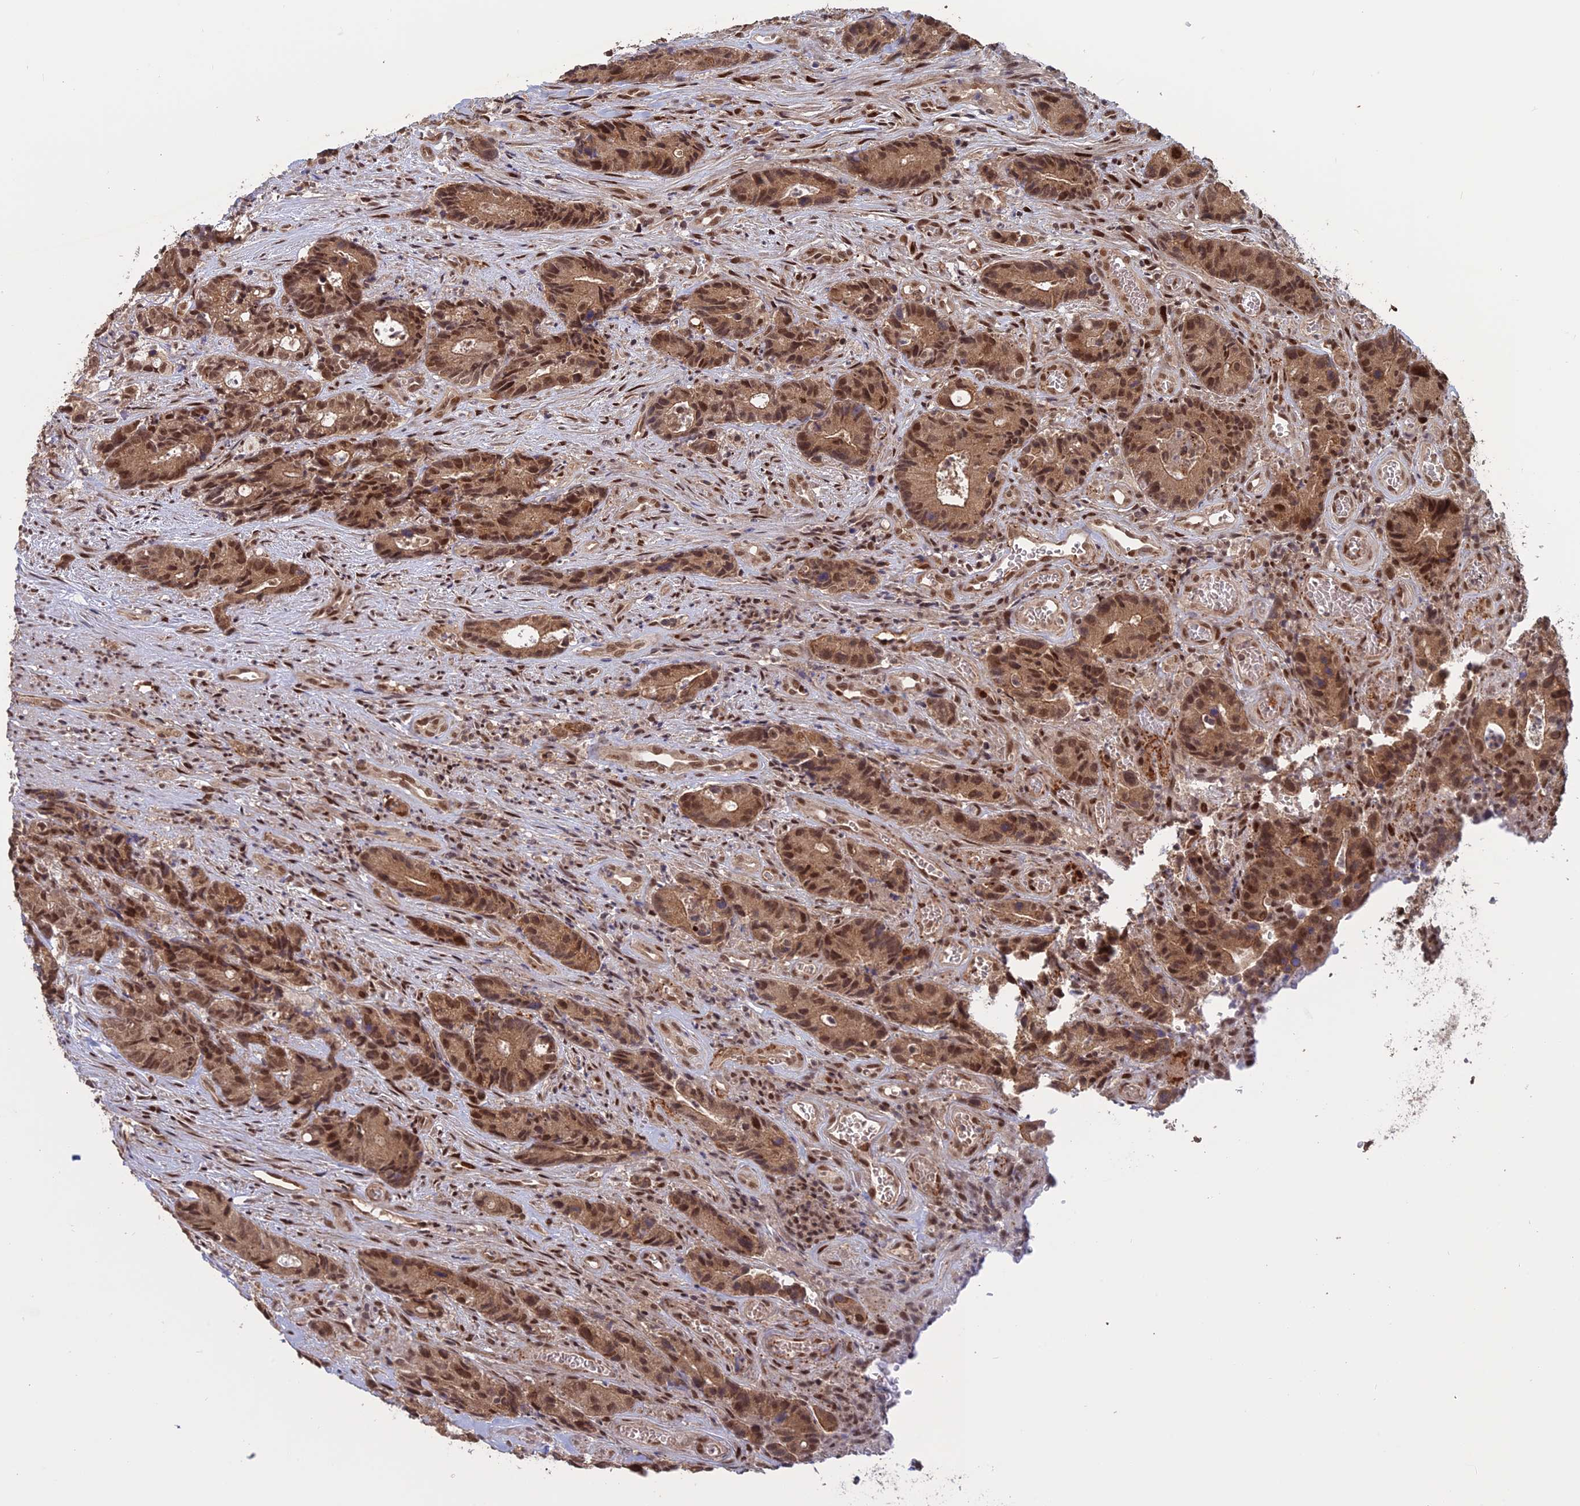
{"staining": {"intensity": "moderate", "quantity": ">75%", "location": "cytoplasmic/membranous,nuclear"}, "tissue": "colorectal cancer", "cell_type": "Tumor cells", "image_type": "cancer", "snomed": [{"axis": "morphology", "description": "Adenocarcinoma, NOS"}, {"axis": "topography", "description": "Colon"}], "caption": "A brown stain shows moderate cytoplasmic/membranous and nuclear positivity of a protein in human colorectal adenocarcinoma tumor cells. (Brightfield microscopy of DAB IHC at high magnification).", "gene": "PKIG", "patient": {"sex": "female", "age": 57}}